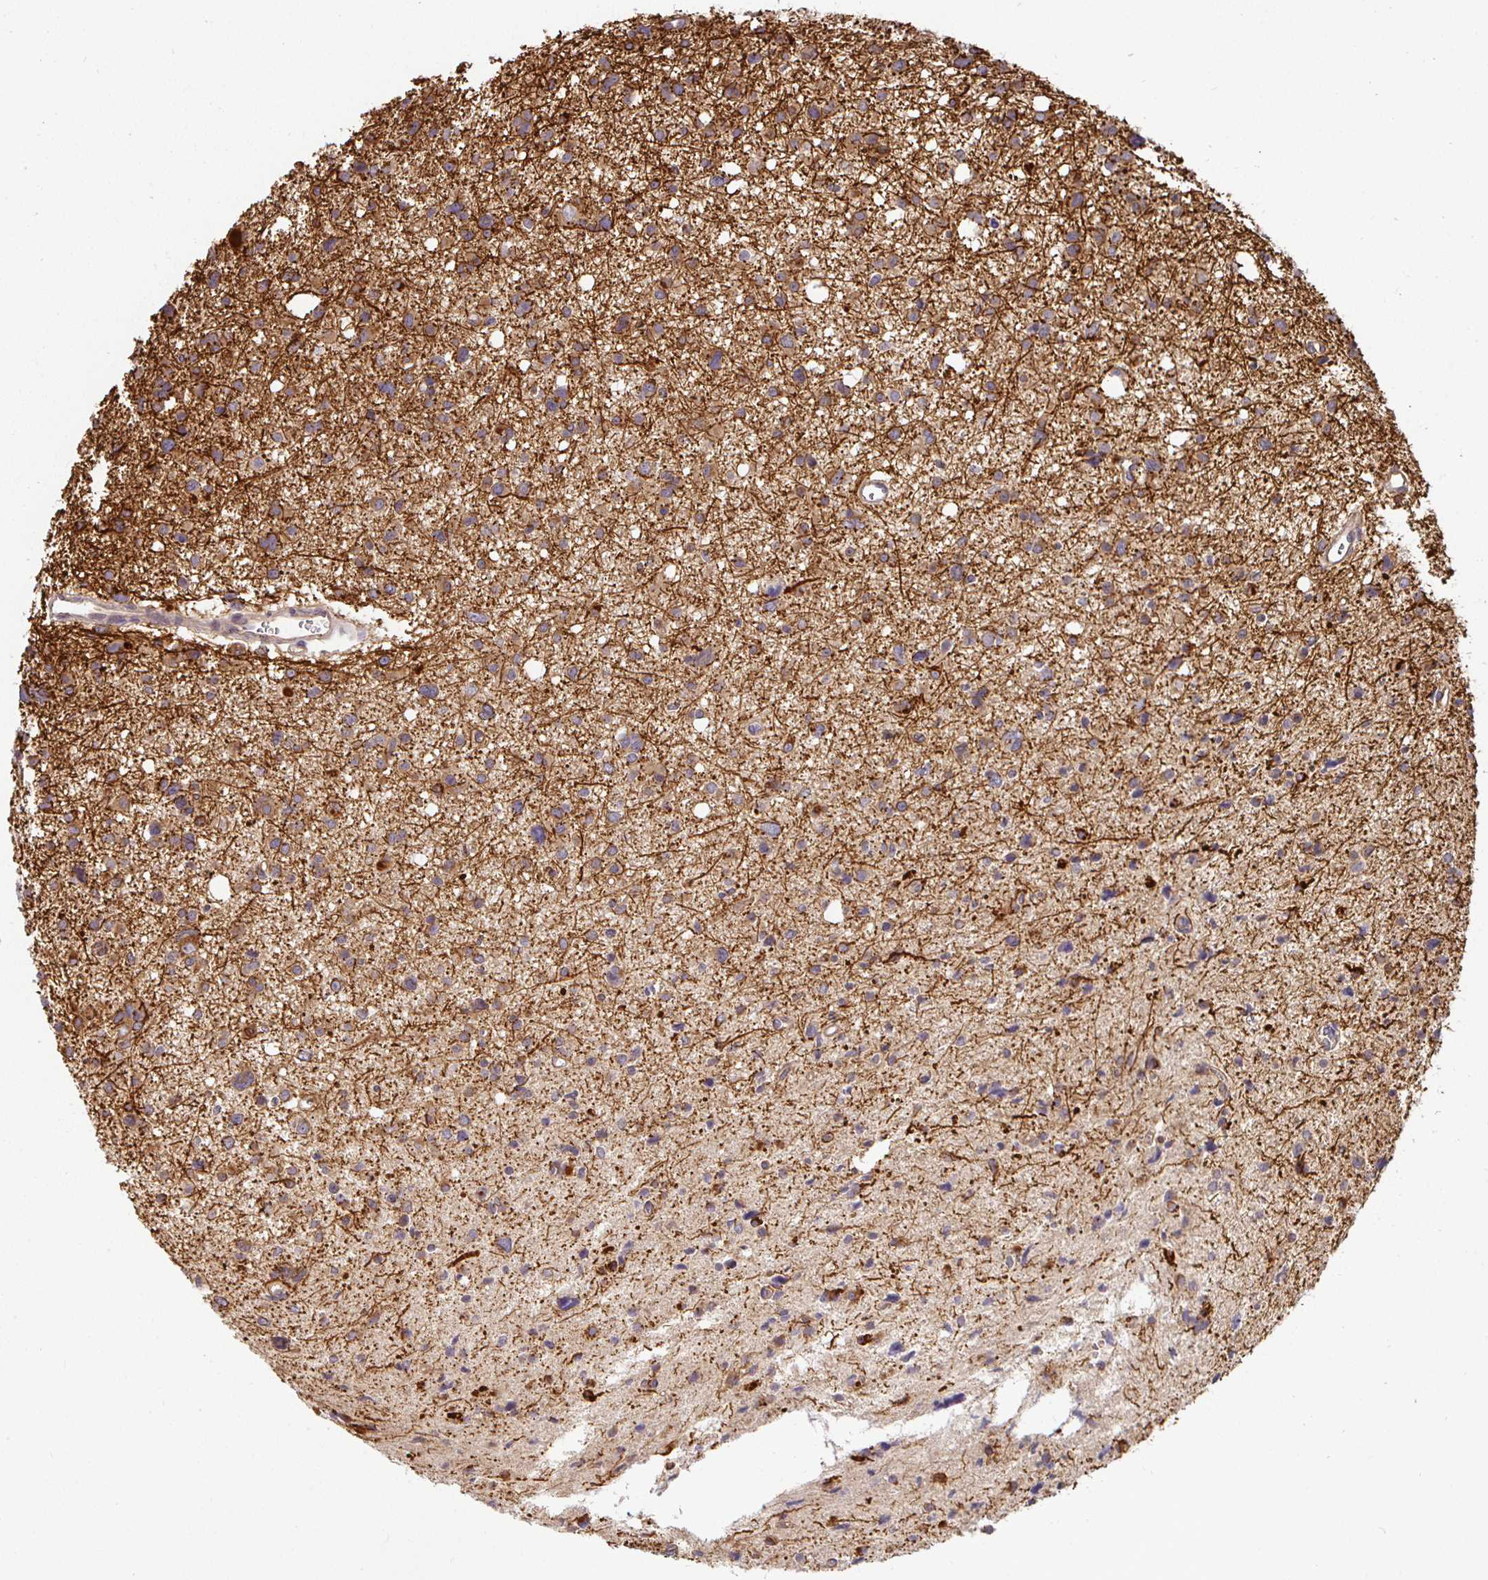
{"staining": {"intensity": "moderate", "quantity": ">75%", "location": "cytoplasmic/membranous"}, "tissue": "glioma", "cell_type": "Tumor cells", "image_type": "cancer", "snomed": [{"axis": "morphology", "description": "Glioma, malignant, High grade"}, {"axis": "topography", "description": "Brain"}], "caption": "Immunohistochemical staining of glioma reveals medium levels of moderate cytoplasmic/membranous staining in approximately >75% of tumor cells. The staining was performed using DAB (3,3'-diaminobenzidine) to visualize the protein expression in brown, while the nuclei were stained in blue with hematoxylin (Magnification: 20x).", "gene": "IRAK1", "patient": {"sex": "male", "age": 23}}